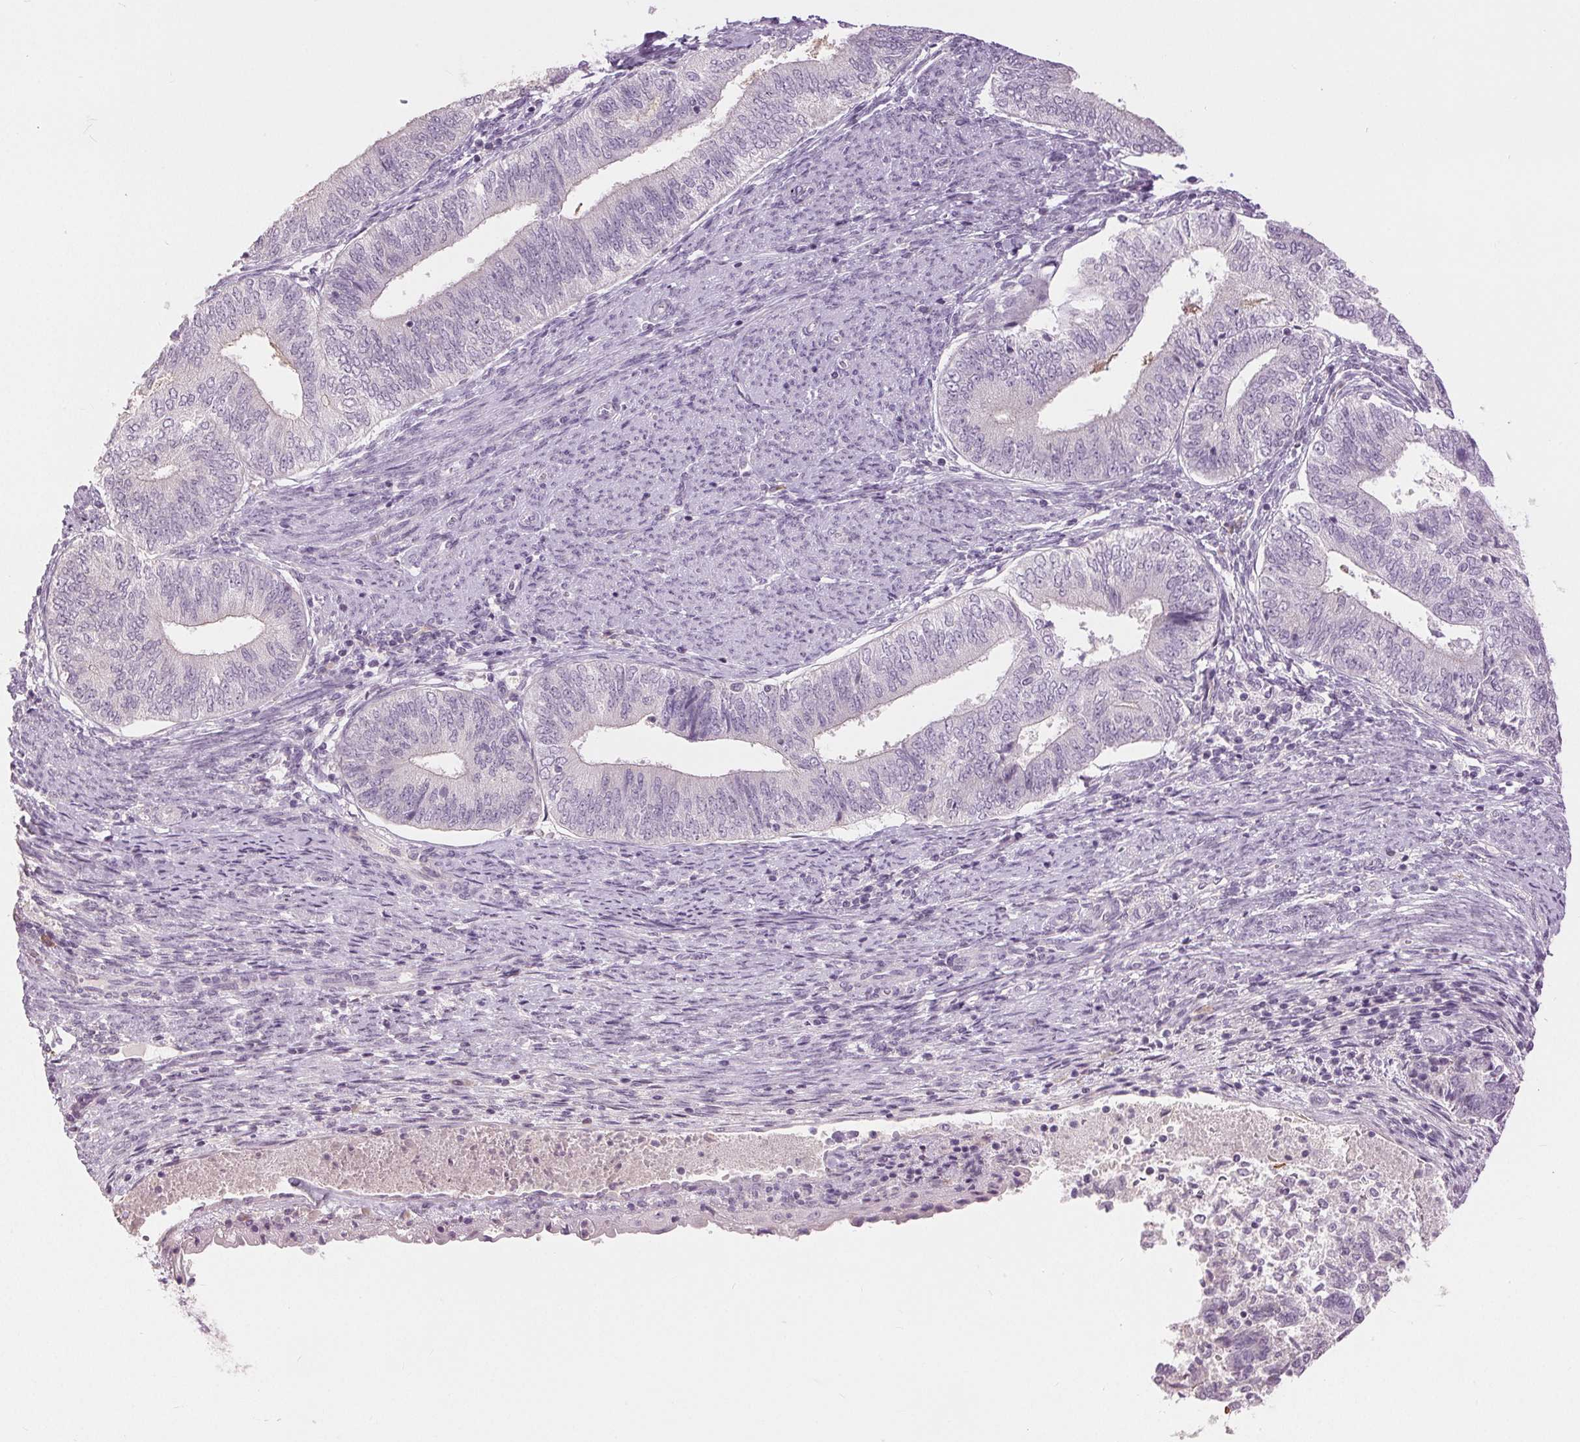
{"staining": {"intensity": "negative", "quantity": "none", "location": "none"}, "tissue": "endometrial cancer", "cell_type": "Tumor cells", "image_type": "cancer", "snomed": [{"axis": "morphology", "description": "Adenocarcinoma, NOS"}, {"axis": "topography", "description": "Endometrium"}], "caption": "Immunohistochemistry of endometrial cancer shows no positivity in tumor cells. (DAB immunohistochemistry (IHC) with hematoxylin counter stain).", "gene": "DSG3", "patient": {"sex": "female", "age": 65}}